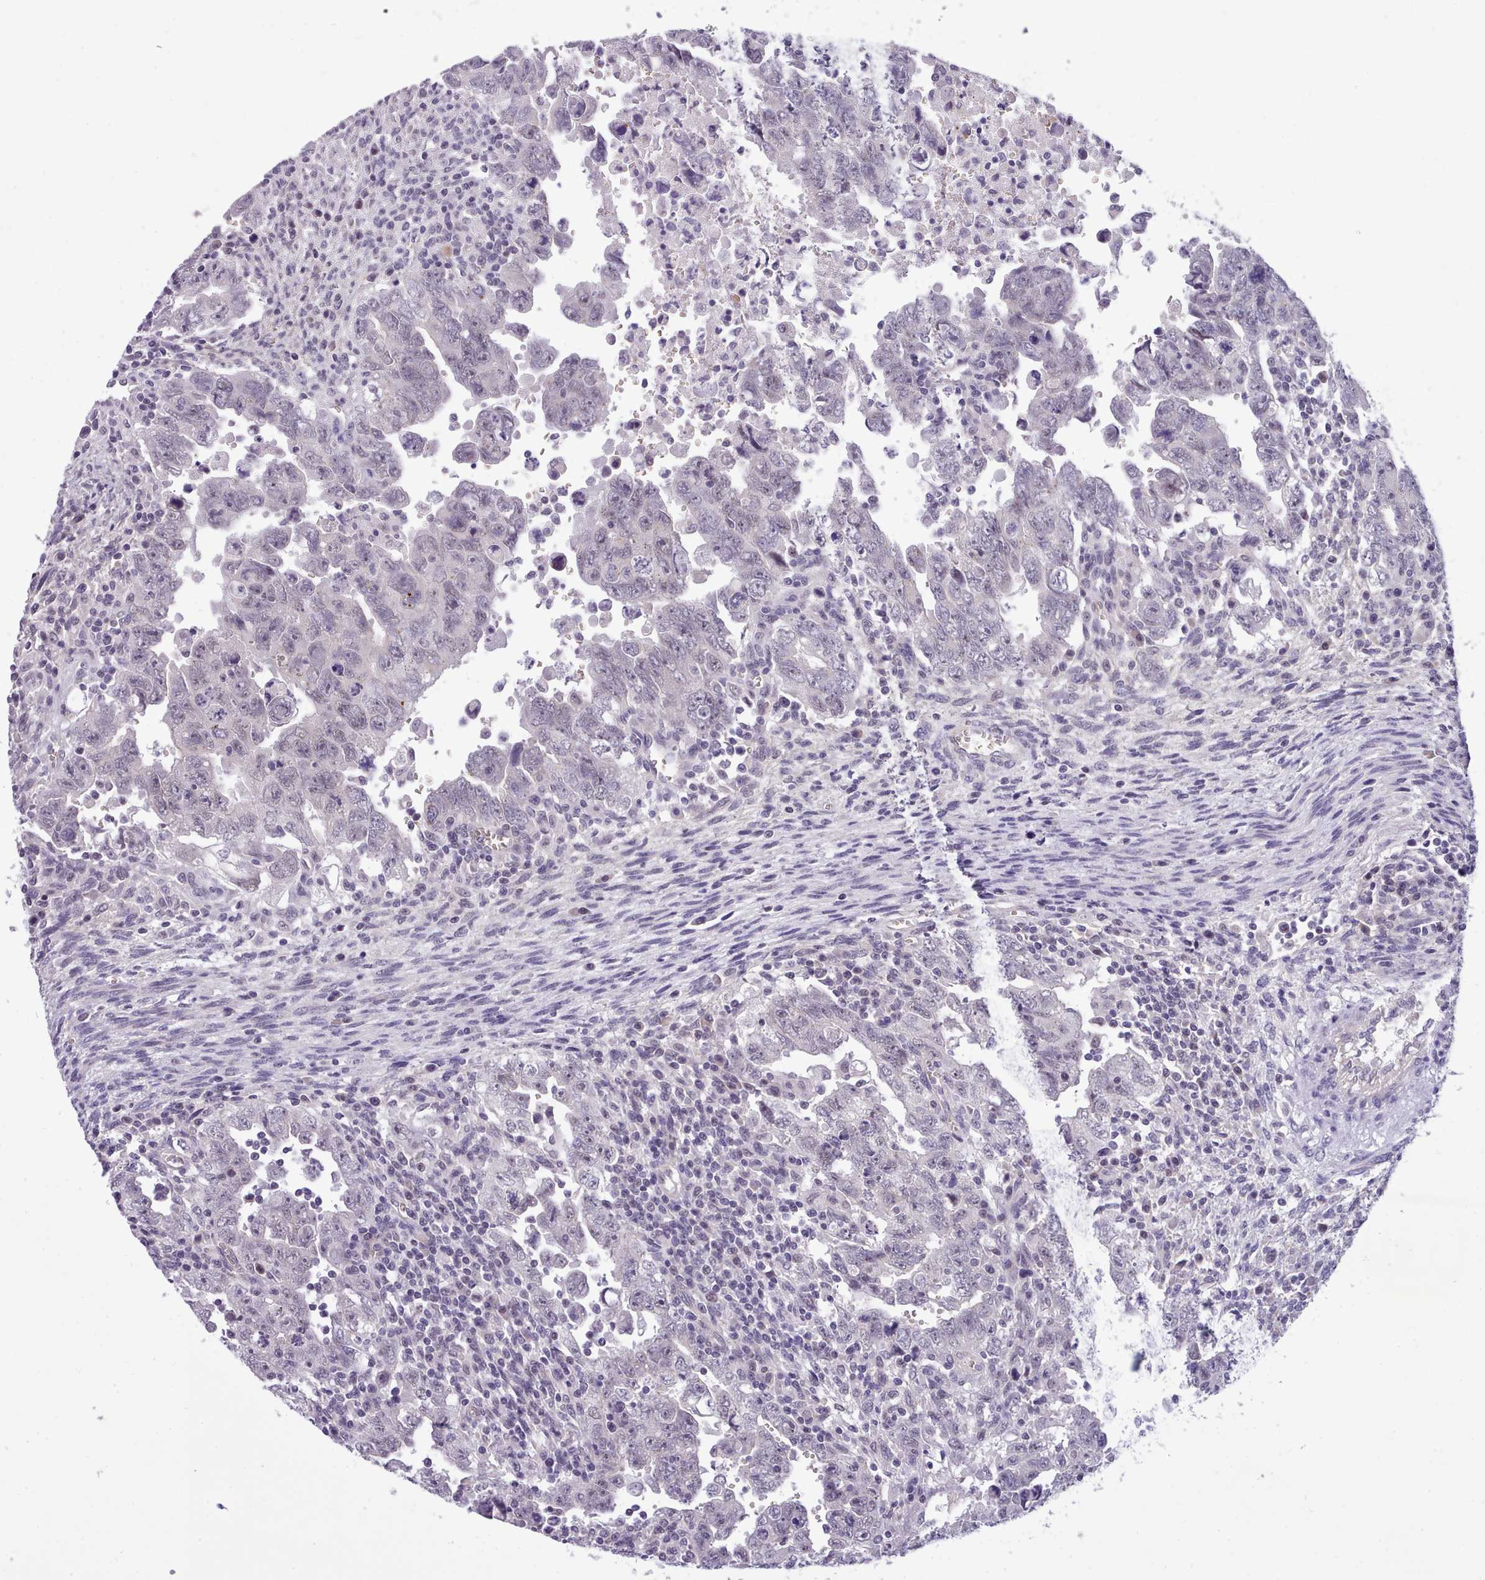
{"staining": {"intensity": "negative", "quantity": "none", "location": "none"}, "tissue": "testis cancer", "cell_type": "Tumor cells", "image_type": "cancer", "snomed": [{"axis": "morphology", "description": "Carcinoma, Embryonal, NOS"}, {"axis": "topography", "description": "Testis"}], "caption": "IHC of human testis cancer (embryonal carcinoma) displays no expression in tumor cells. (Stains: DAB (3,3'-diaminobenzidine) immunohistochemistry (IHC) with hematoxylin counter stain, Microscopy: brightfield microscopy at high magnification).", "gene": "KCTD16", "patient": {"sex": "male", "age": 28}}